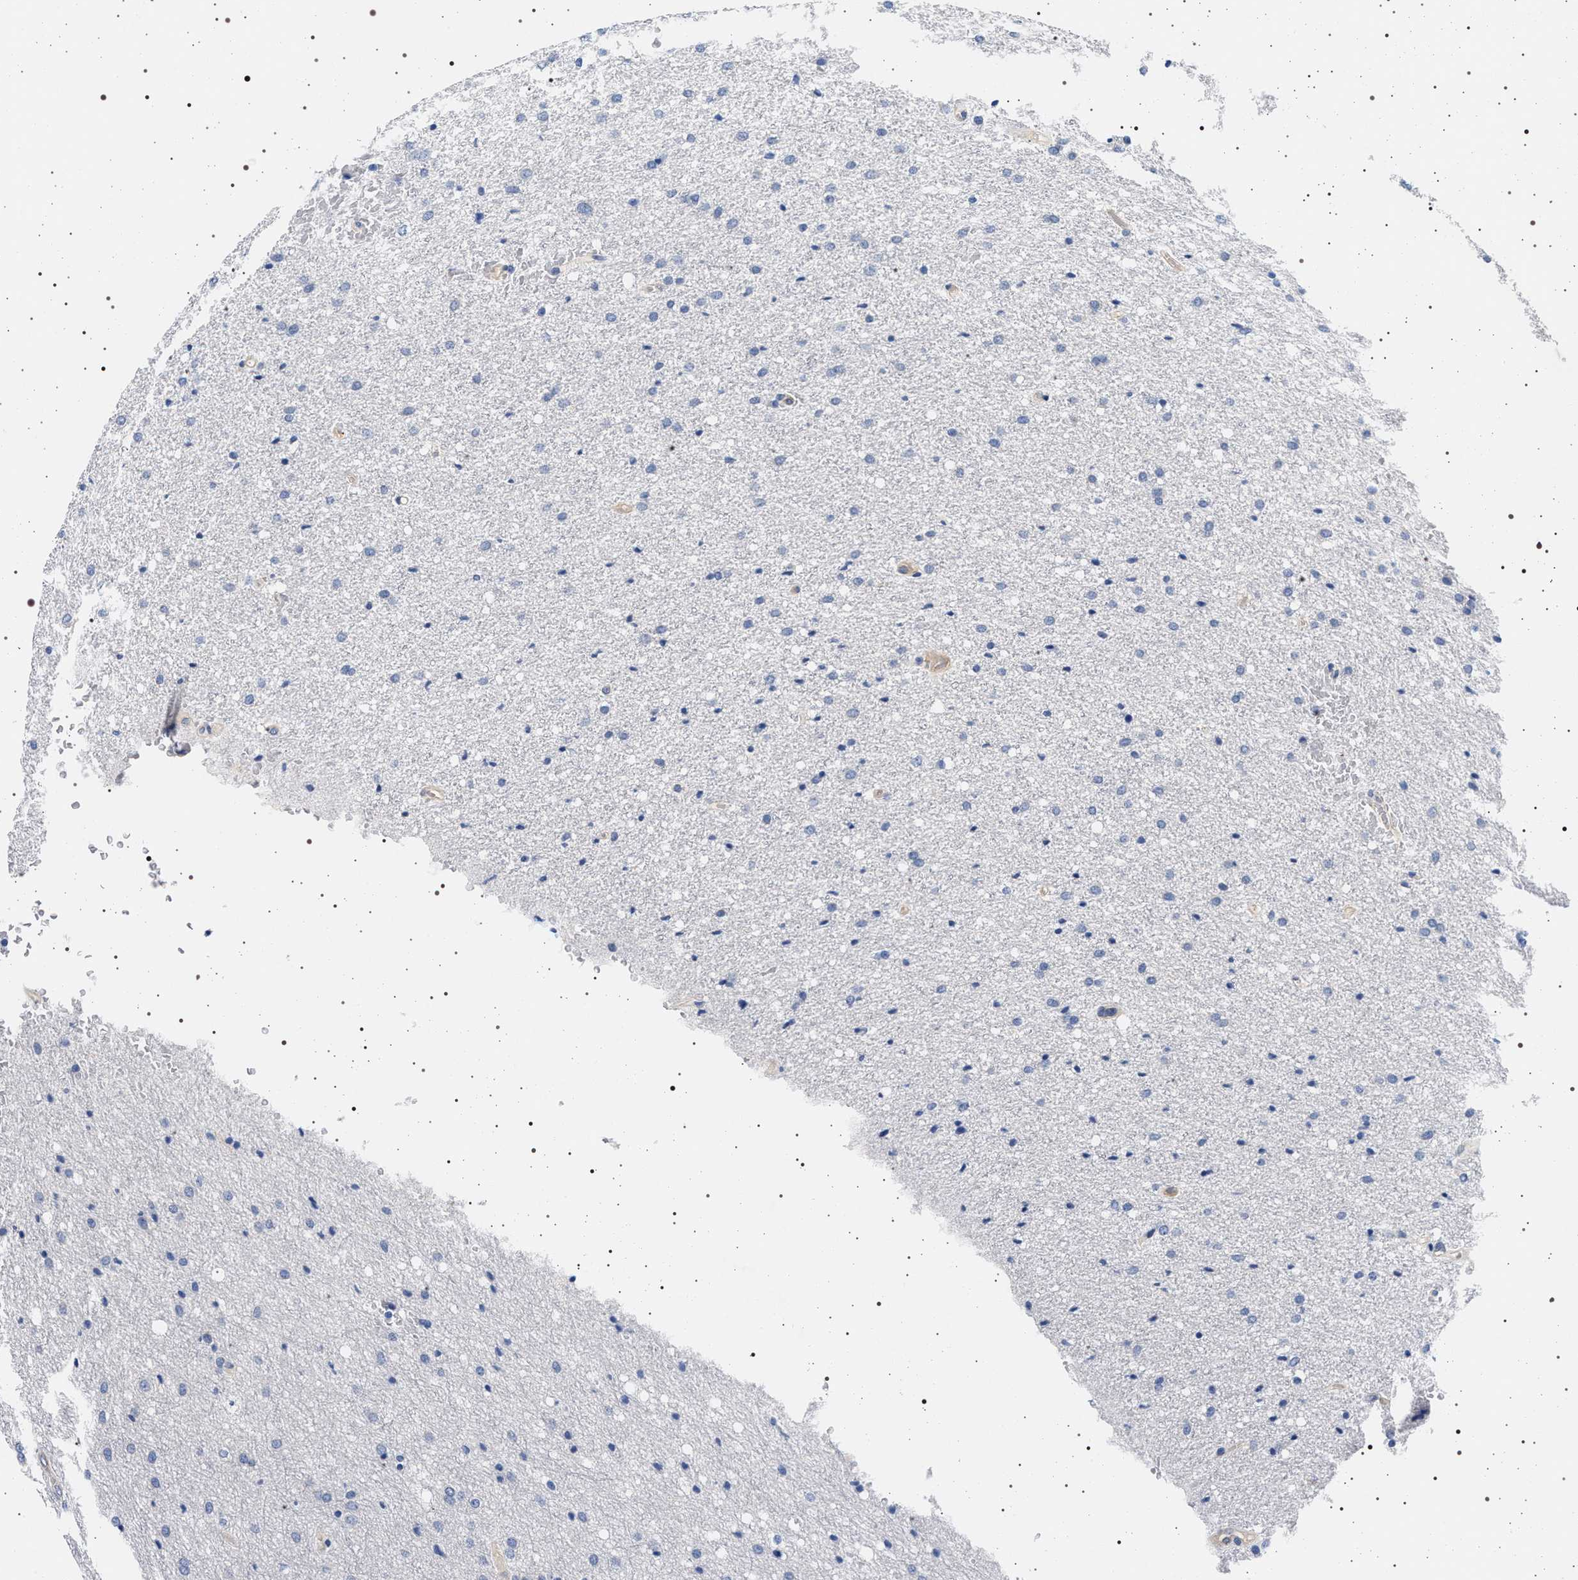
{"staining": {"intensity": "negative", "quantity": "none", "location": "none"}, "tissue": "glioma", "cell_type": "Tumor cells", "image_type": "cancer", "snomed": [{"axis": "morphology", "description": "Glioma, malignant, Low grade"}, {"axis": "topography", "description": "Brain"}], "caption": "Glioma was stained to show a protein in brown. There is no significant staining in tumor cells. The staining is performed using DAB (3,3'-diaminobenzidine) brown chromogen with nuclei counter-stained in using hematoxylin.", "gene": "HSD17B1", "patient": {"sex": "female", "age": 37}}